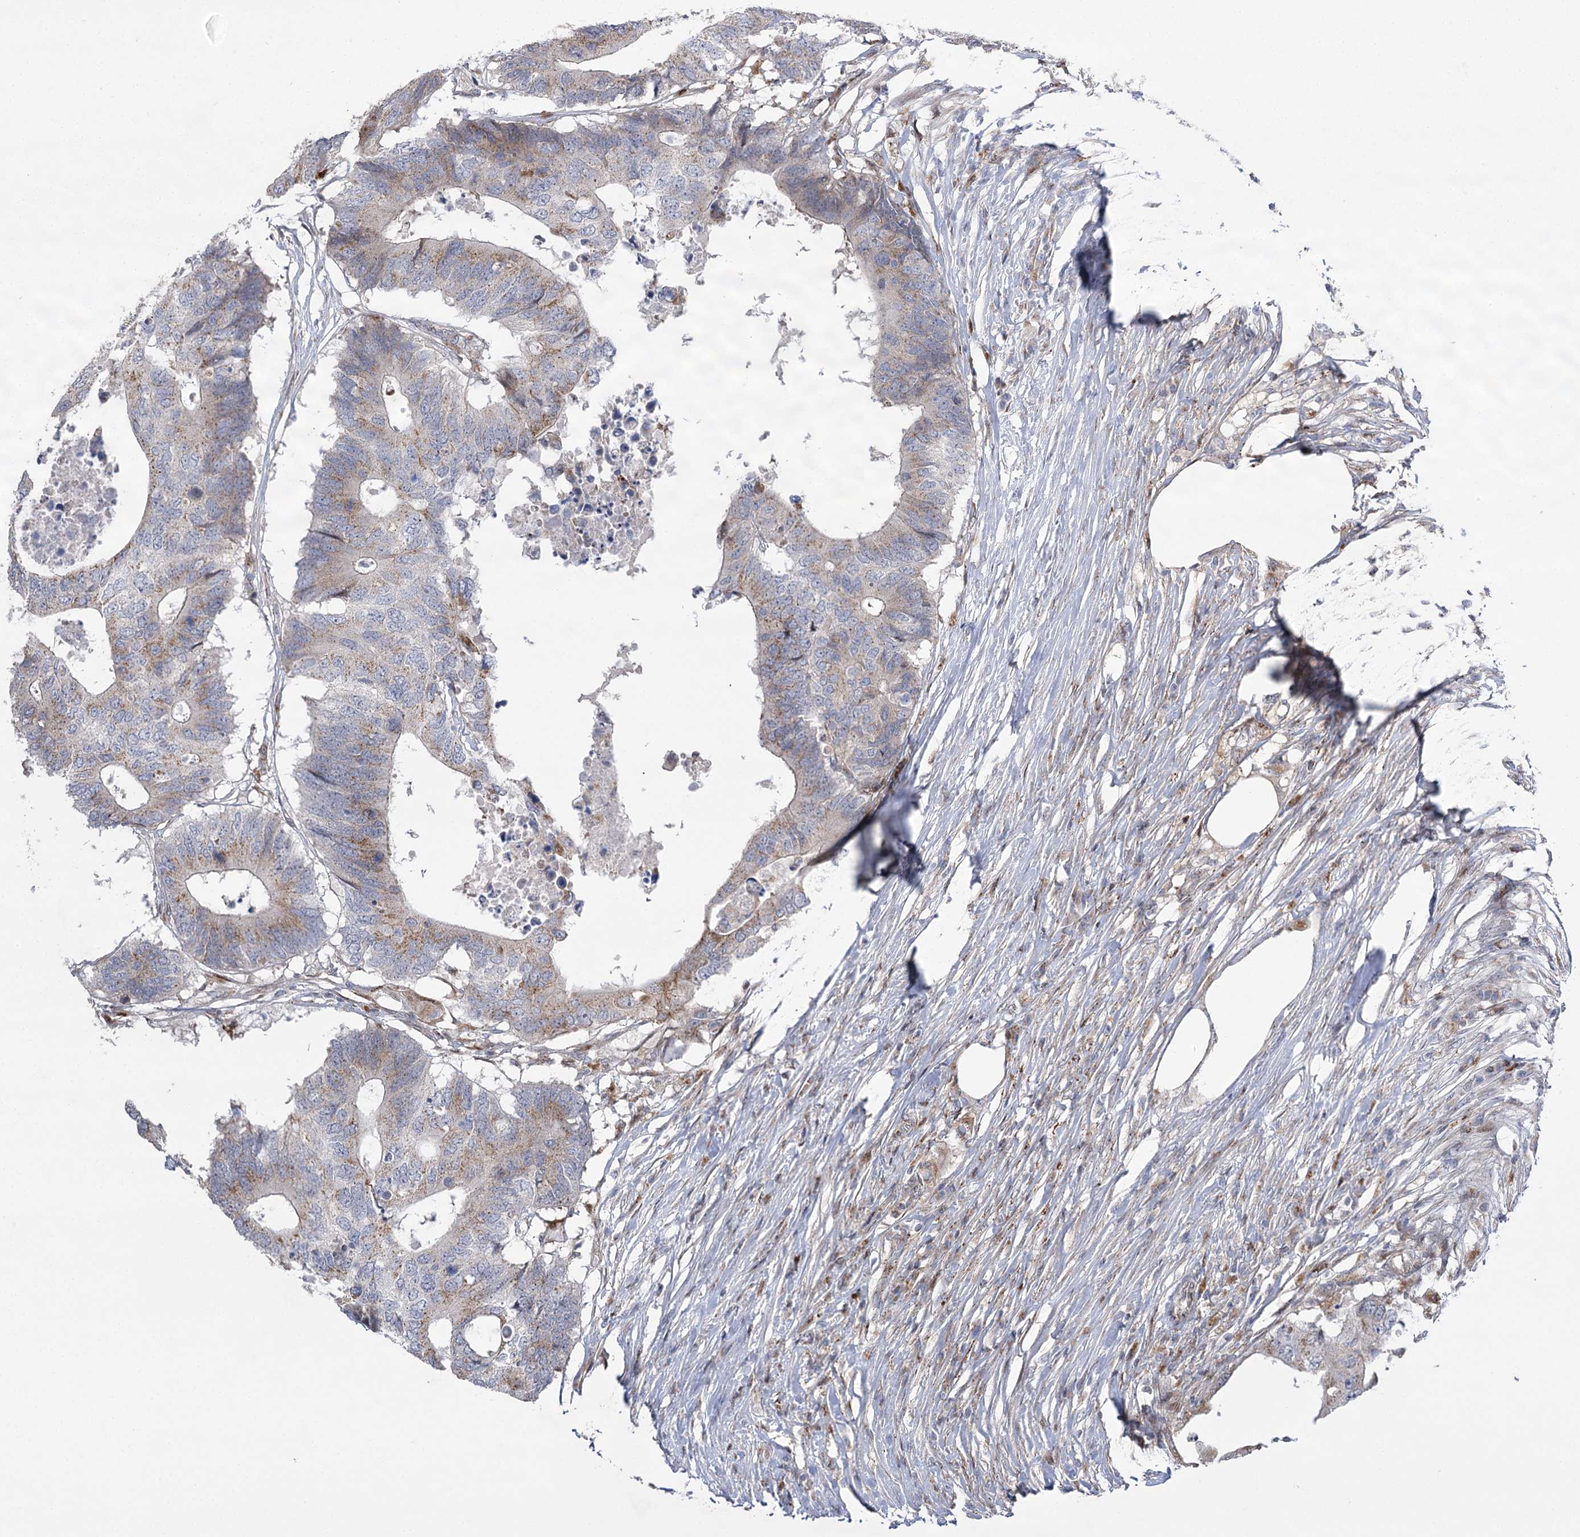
{"staining": {"intensity": "weak", "quantity": "25%-75%", "location": "cytoplasmic/membranous"}, "tissue": "colorectal cancer", "cell_type": "Tumor cells", "image_type": "cancer", "snomed": [{"axis": "morphology", "description": "Adenocarcinoma, NOS"}, {"axis": "topography", "description": "Colon"}], "caption": "Weak cytoplasmic/membranous staining for a protein is identified in about 25%-75% of tumor cells of colorectal adenocarcinoma using immunohistochemistry.", "gene": "NME7", "patient": {"sex": "male", "age": 71}}